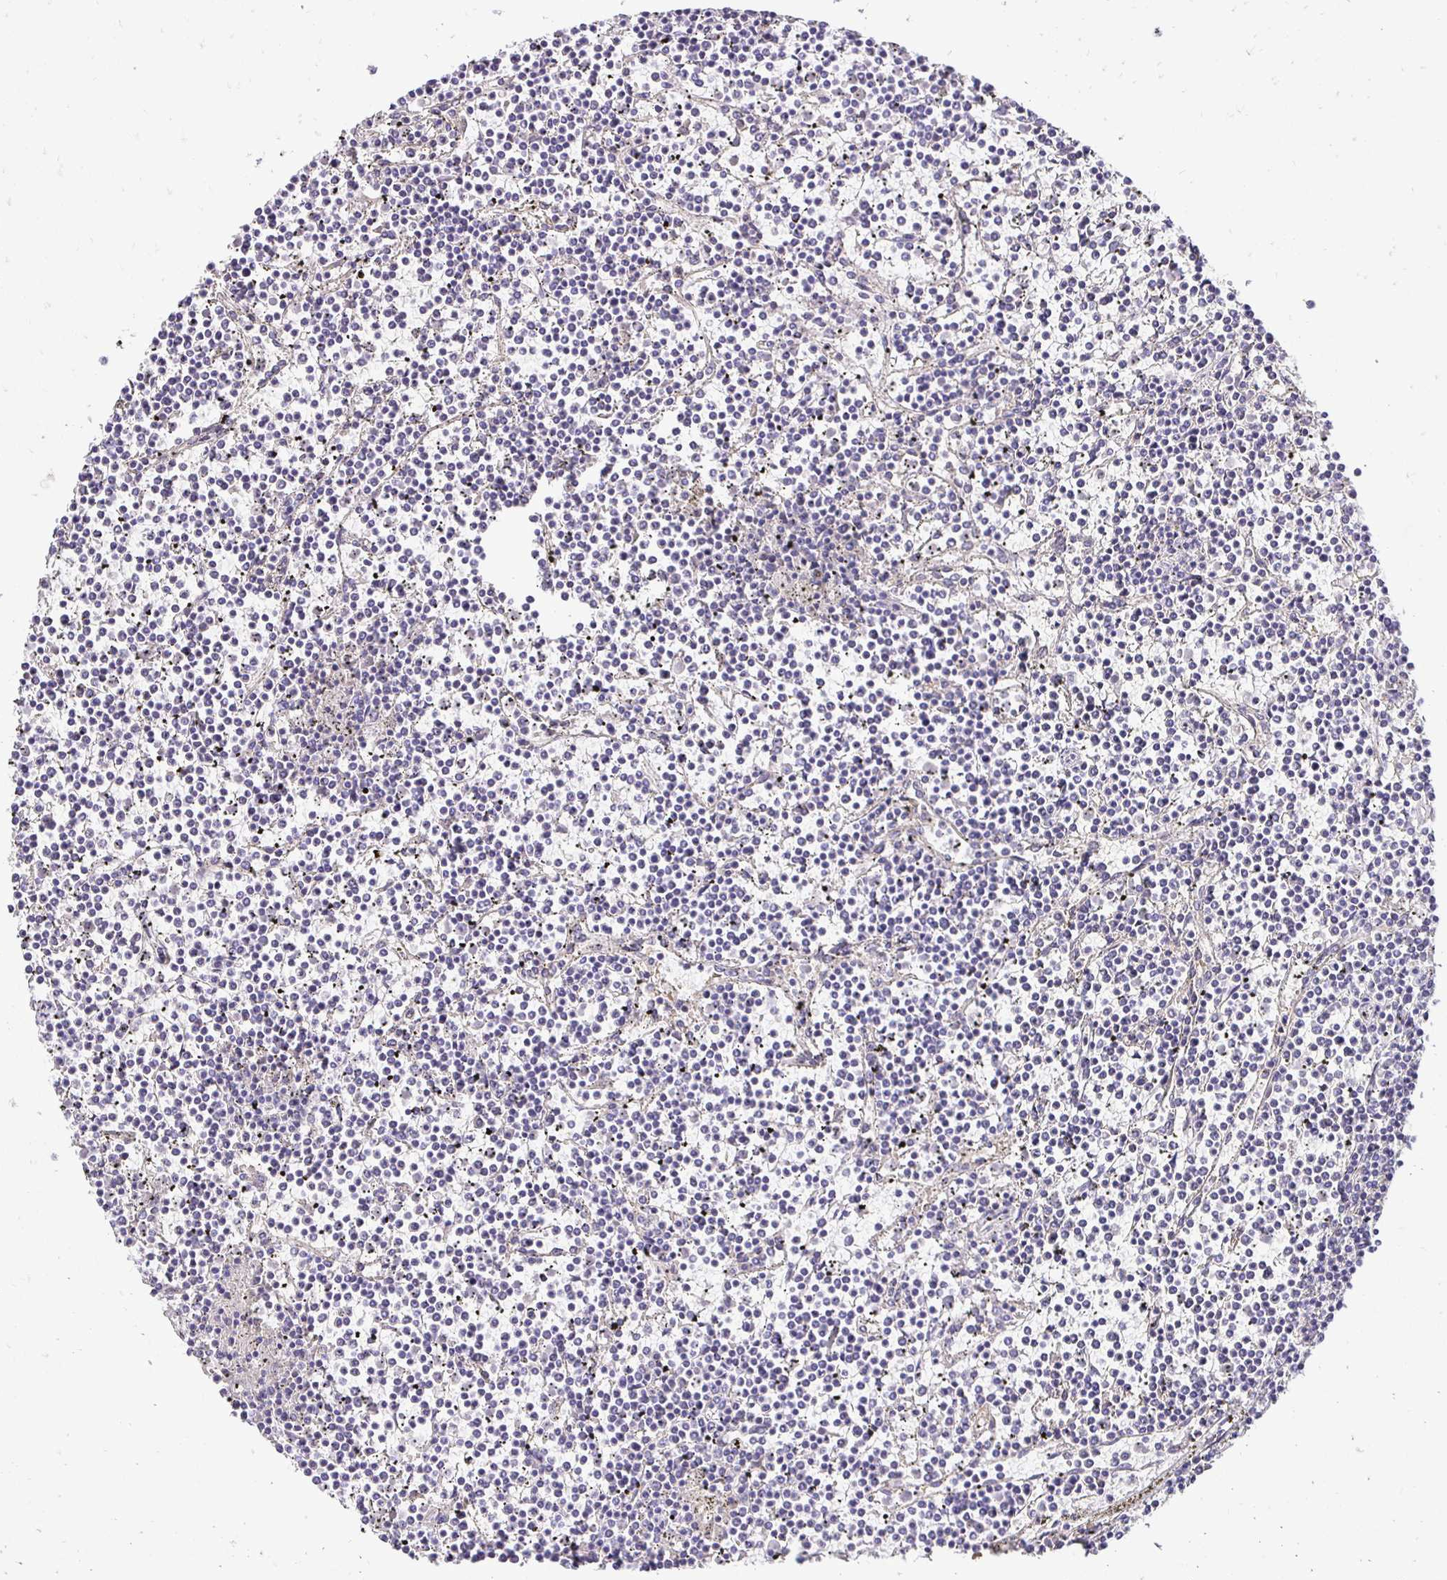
{"staining": {"intensity": "negative", "quantity": "none", "location": "none"}, "tissue": "lymphoma", "cell_type": "Tumor cells", "image_type": "cancer", "snomed": [{"axis": "morphology", "description": "Malignant lymphoma, non-Hodgkin's type, Low grade"}, {"axis": "topography", "description": "Spleen"}], "caption": "Tumor cells are negative for brown protein staining in malignant lymphoma, non-Hodgkin's type (low-grade). The staining is performed using DAB (3,3'-diaminobenzidine) brown chromogen with nuclei counter-stained in using hematoxylin.", "gene": "SLC9A1", "patient": {"sex": "female", "age": 19}}